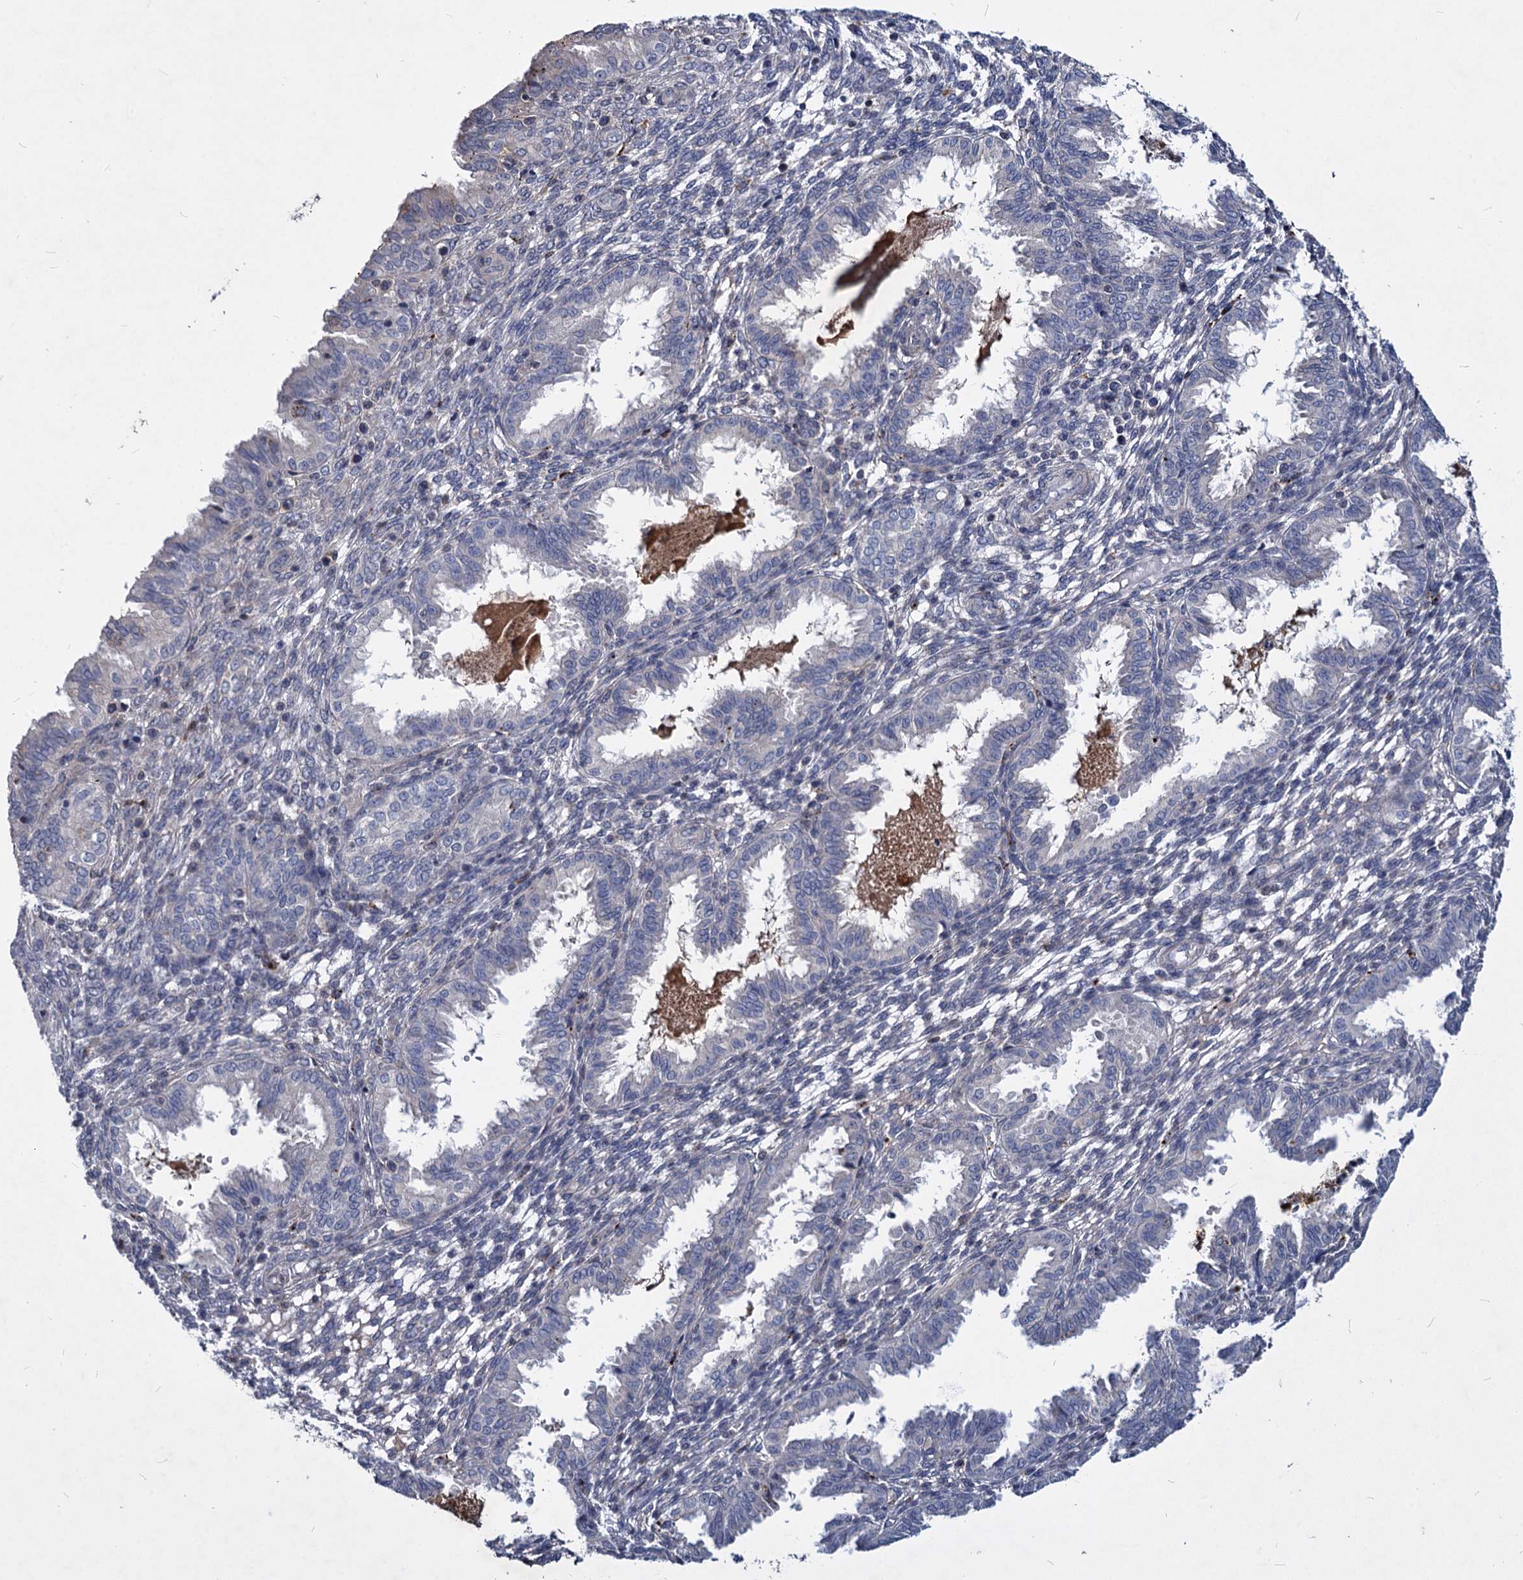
{"staining": {"intensity": "negative", "quantity": "none", "location": "none"}, "tissue": "endometrium", "cell_type": "Cells in endometrial stroma", "image_type": "normal", "snomed": [{"axis": "morphology", "description": "Normal tissue, NOS"}, {"axis": "topography", "description": "Endometrium"}], "caption": "There is no significant staining in cells in endometrial stroma of endometrium. (DAB immunohistochemistry, high magnification).", "gene": "C11orf86", "patient": {"sex": "female", "age": 33}}